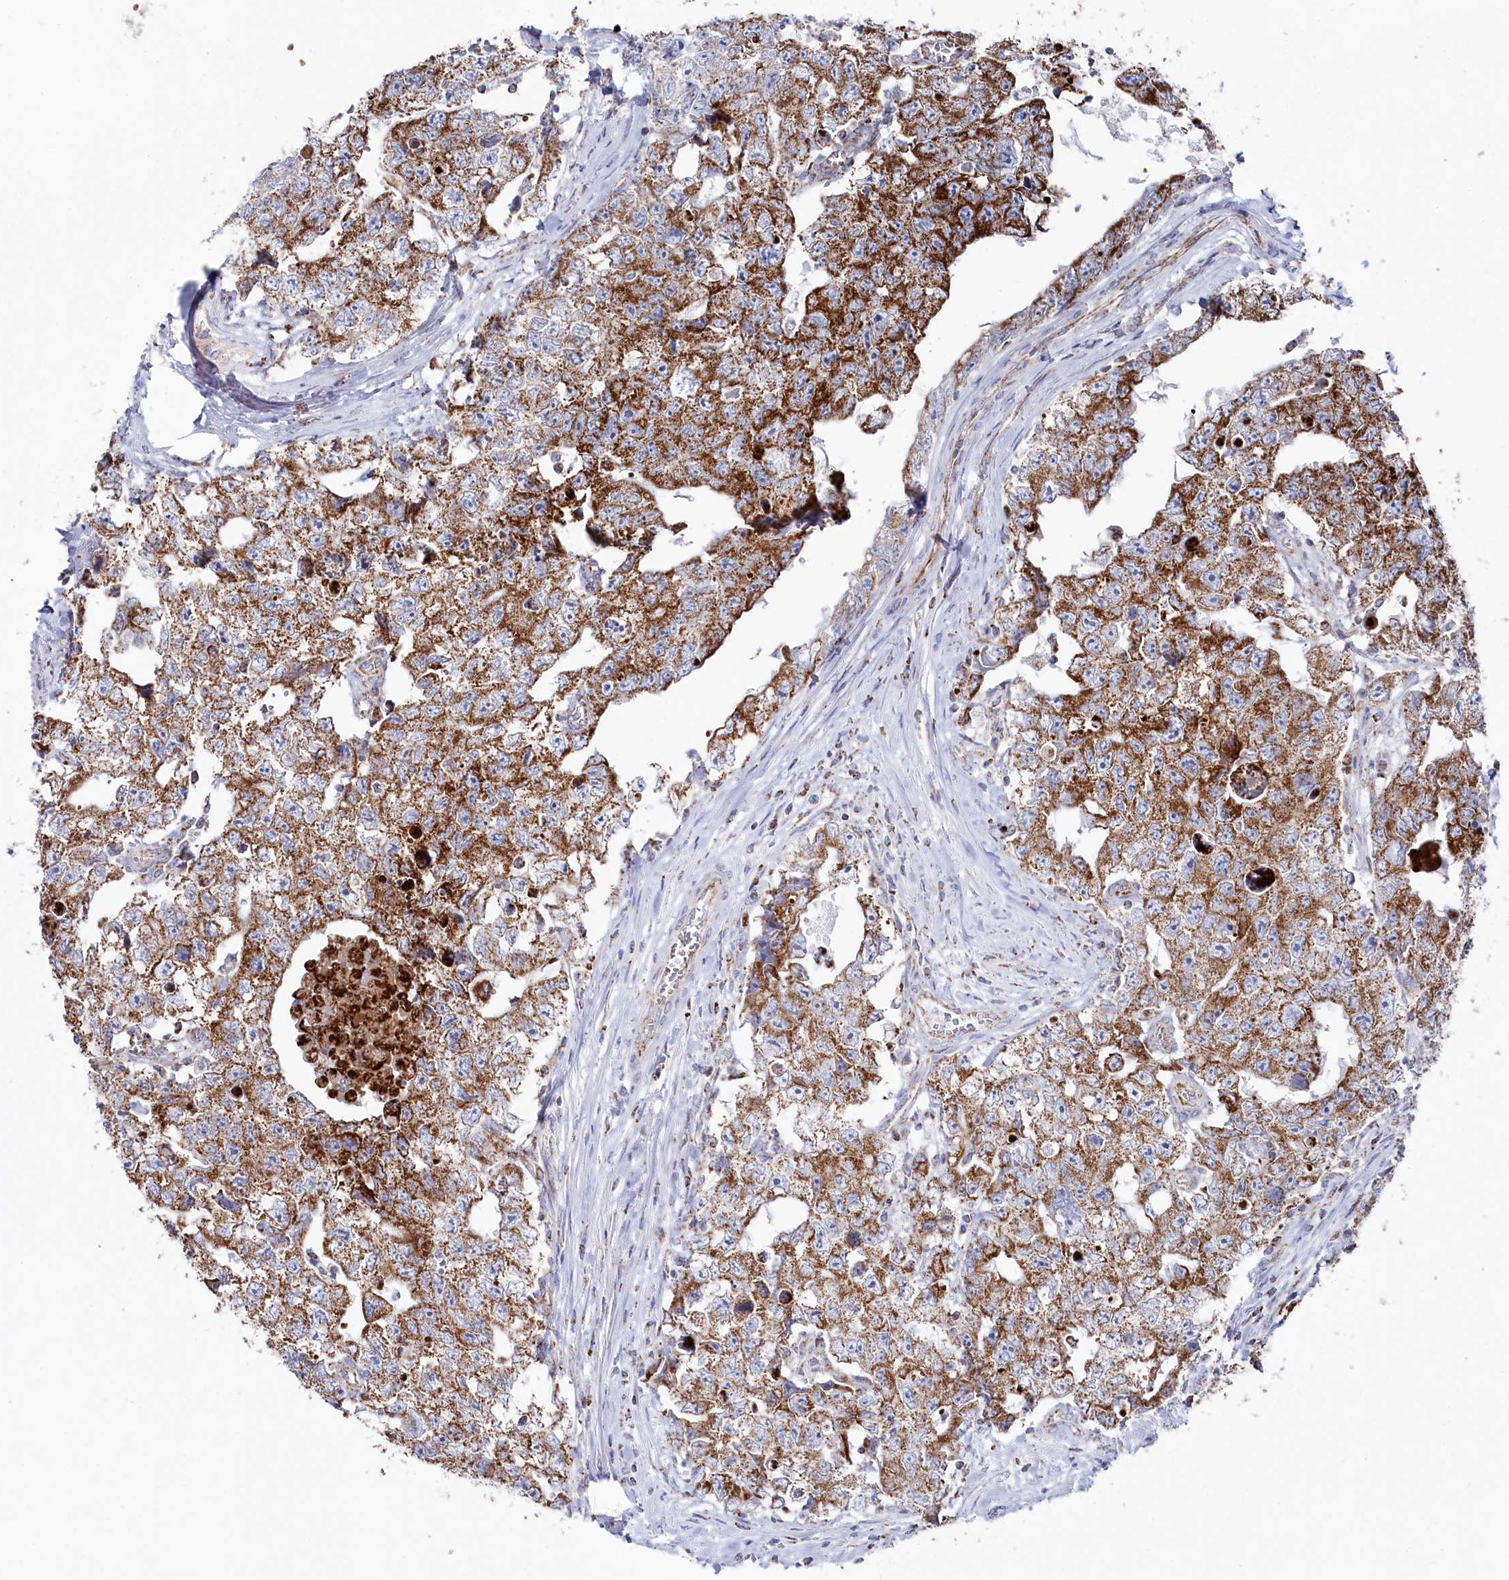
{"staining": {"intensity": "moderate", "quantity": ">75%", "location": "cytoplasmic/membranous"}, "tissue": "testis cancer", "cell_type": "Tumor cells", "image_type": "cancer", "snomed": [{"axis": "morphology", "description": "Carcinoma, Embryonal, NOS"}, {"axis": "topography", "description": "Testis"}], "caption": "Moderate cytoplasmic/membranous positivity for a protein is seen in approximately >75% of tumor cells of embryonal carcinoma (testis) using immunohistochemistry.", "gene": "GLS2", "patient": {"sex": "male", "age": 17}}